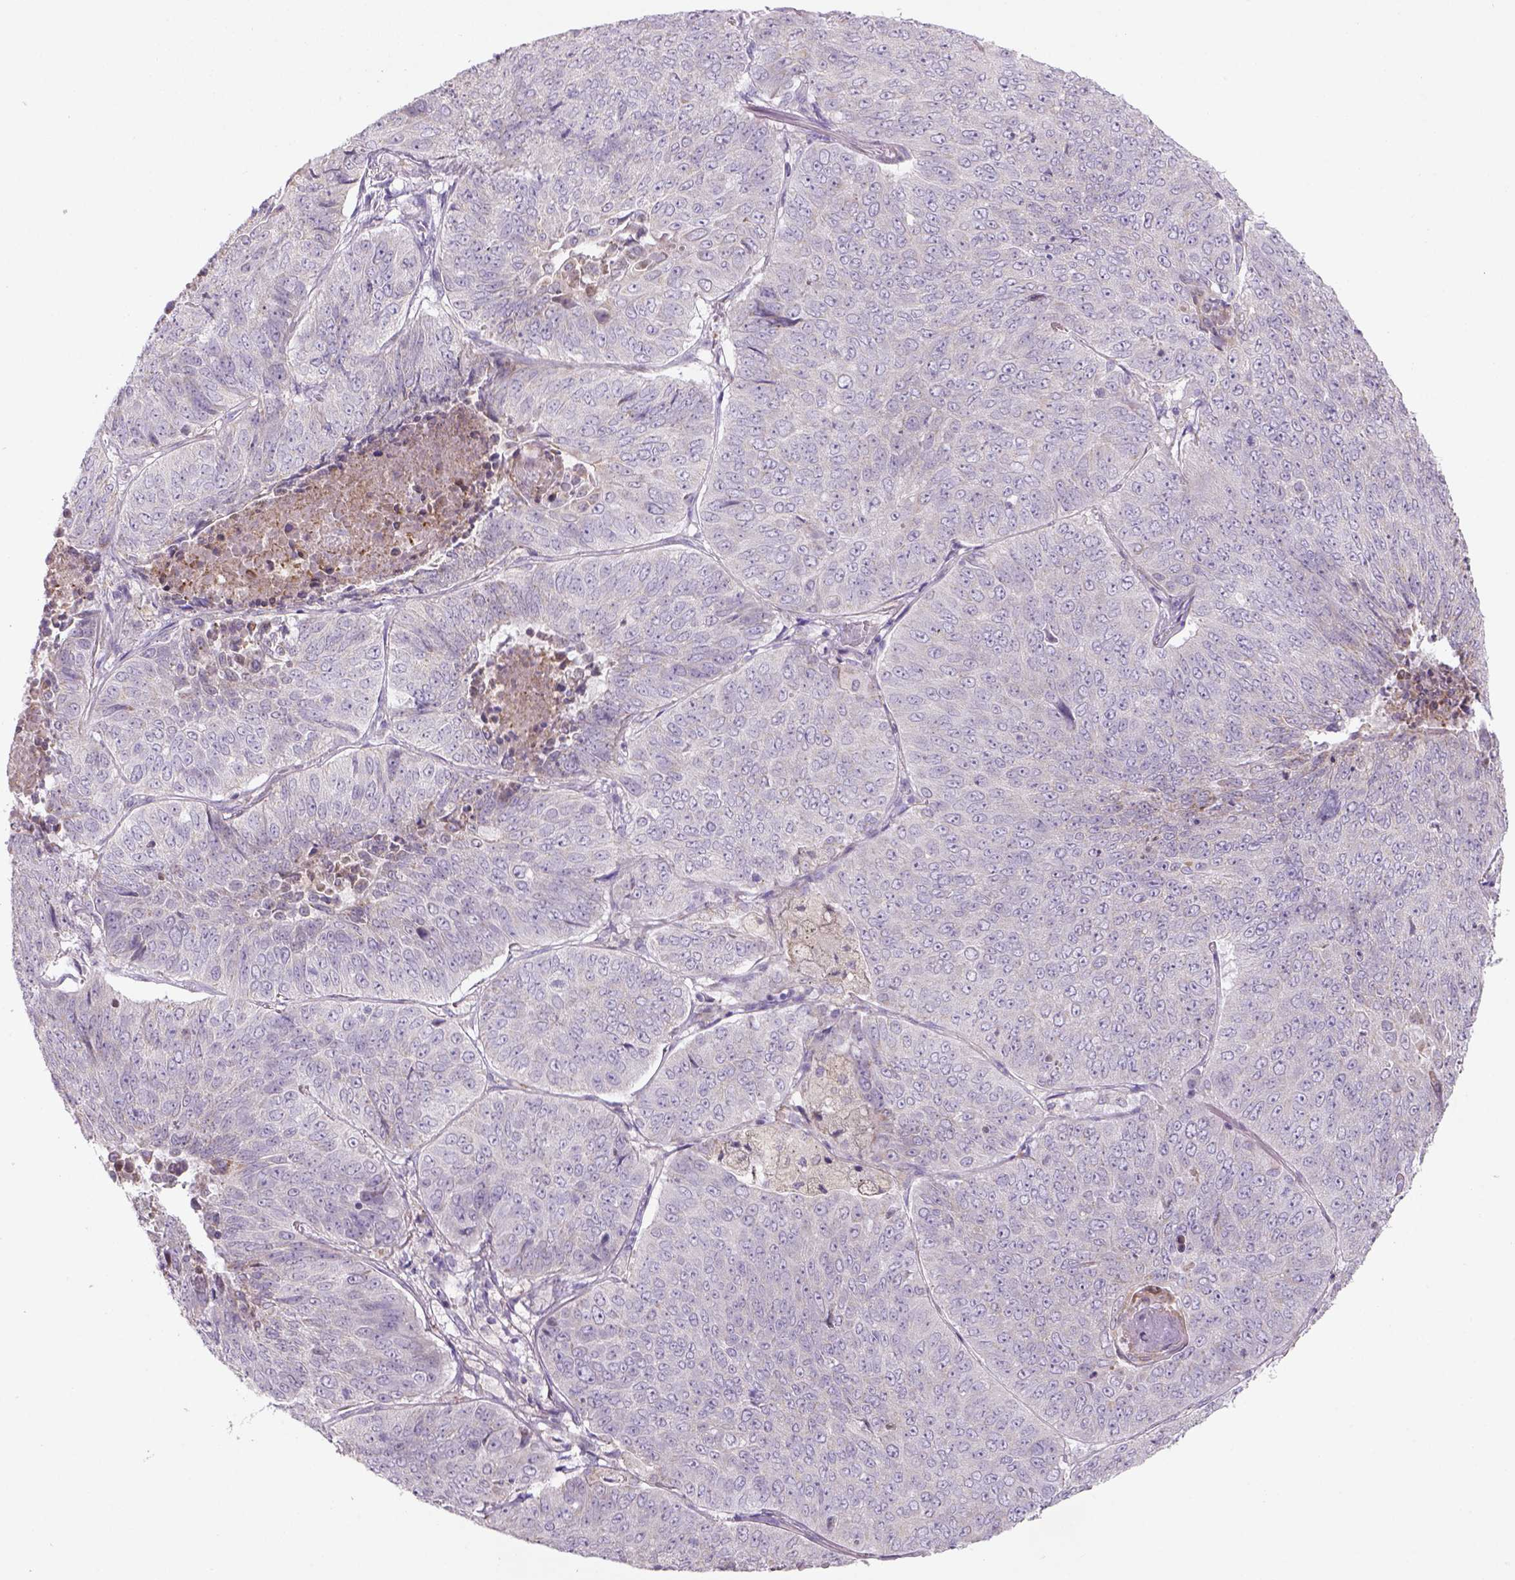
{"staining": {"intensity": "negative", "quantity": "none", "location": "none"}, "tissue": "lung cancer", "cell_type": "Tumor cells", "image_type": "cancer", "snomed": [{"axis": "morphology", "description": "Normal tissue, NOS"}, {"axis": "morphology", "description": "Squamous cell carcinoma, NOS"}, {"axis": "topography", "description": "Bronchus"}, {"axis": "topography", "description": "Lung"}], "caption": "Immunohistochemical staining of lung cancer (squamous cell carcinoma) exhibits no significant staining in tumor cells.", "gene": "ADGRV1", "patient": {"sex": "male", "age": 64}}